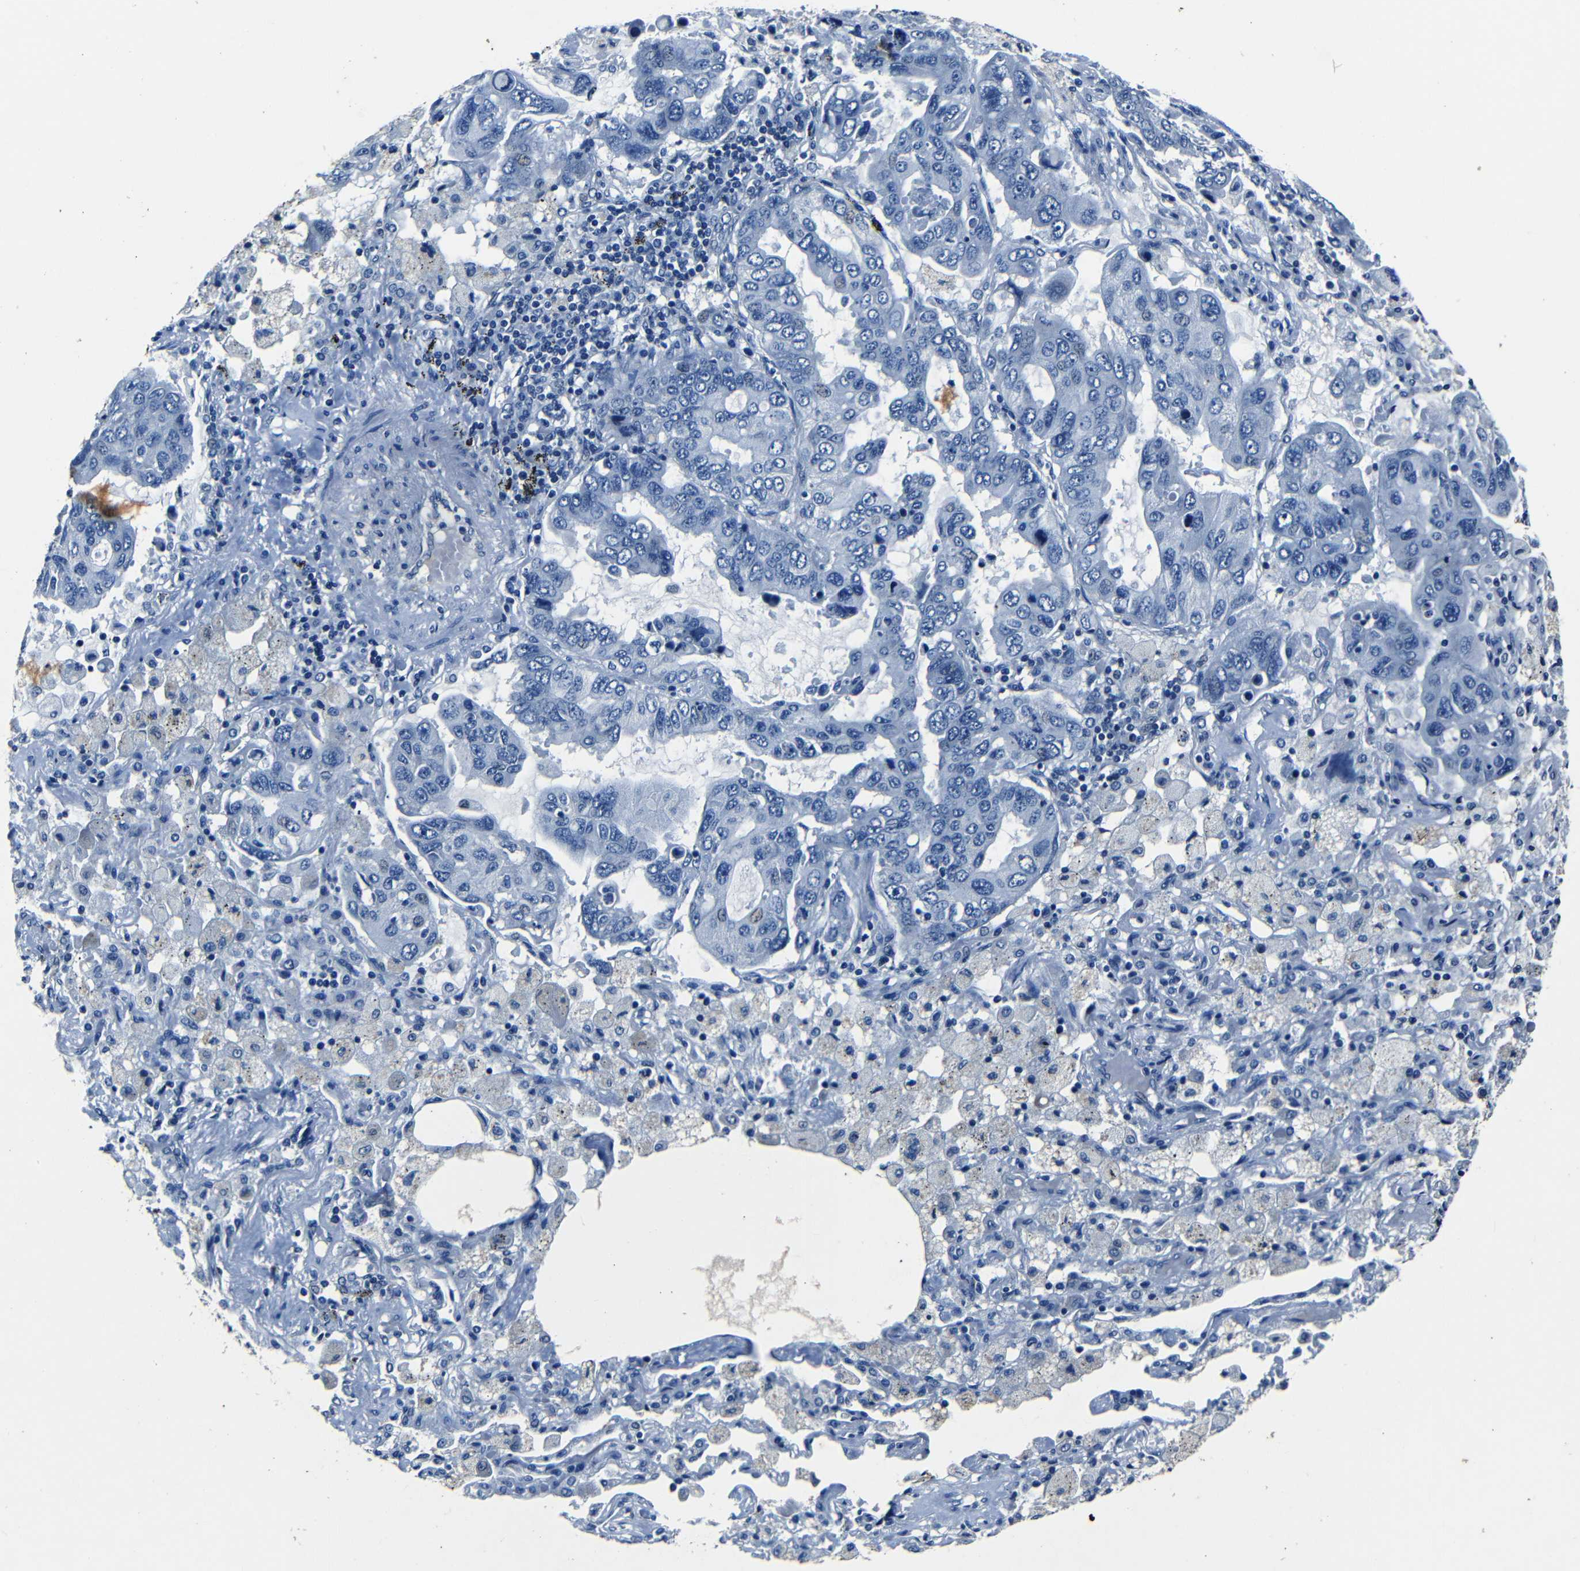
{"staining": {"intensity": "negative", "quantity": "none", "location": "none"}, "tissue": "lung cancer", "cell_type": "Tumor cells", "image_type": "cancer", "snomed": [{"axis": "morphology", "description": "Adenocarcinoma, NOS"}, {"axis": "topography", "description": "Lung"}], "caption": "Immunohistochemical staining of human lung adenocarcinoma displays no significant expression in tumor cells.", "gene": "NCMAP", "patient": {"sex": "male", "age": 64}}